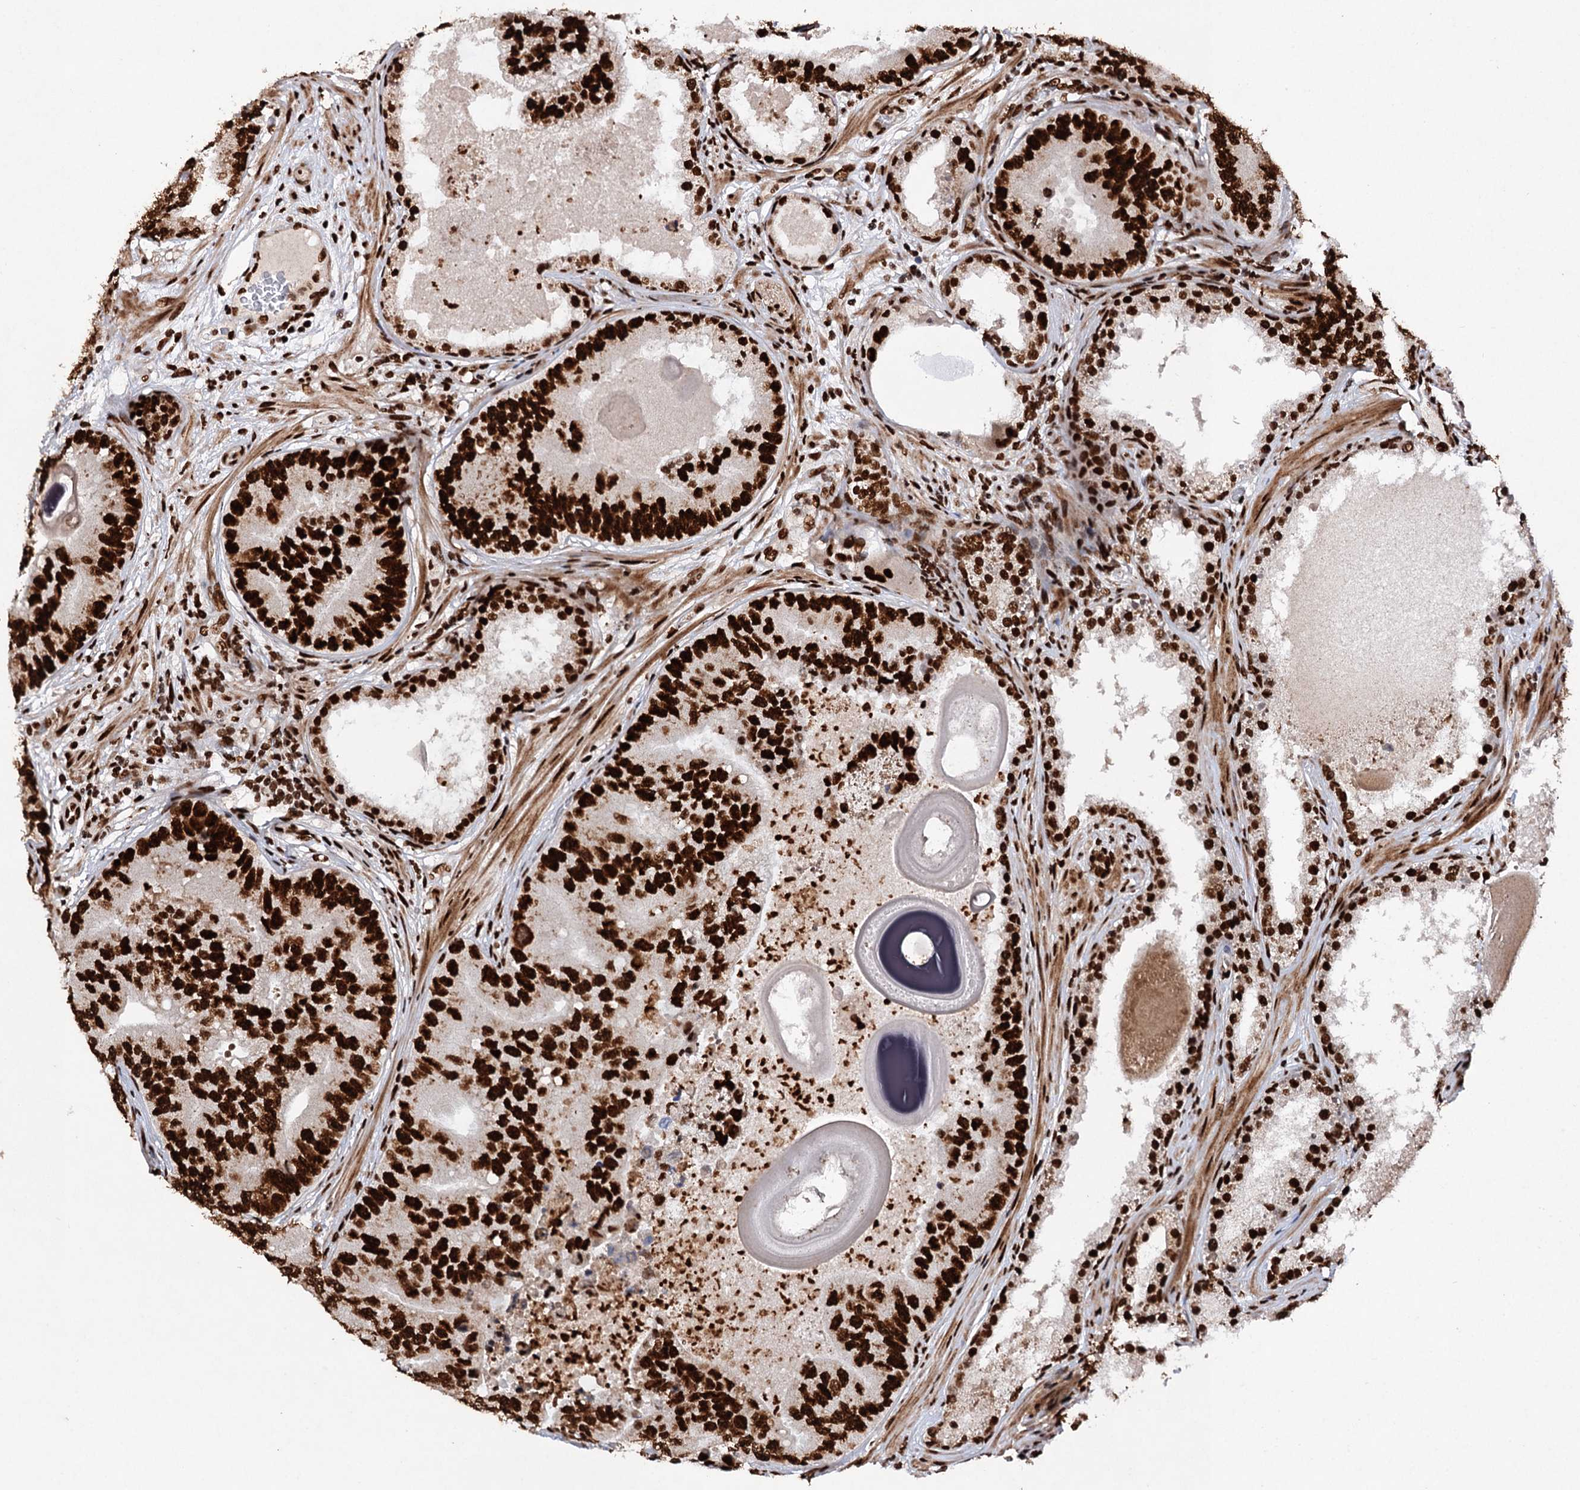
{"staining": {"intensity": "strong", "quantity": ">75%", "location": "nuclear"}, "tissue": "prostate cancer", "cell_type": "Tumor cells", "image_type": "cancer", "snomed": [{"axis": "morphology", "description": "Adenocarcinoma, High grade"}, {"axis": "topography", "description": "Prostate"}], "caption": "This is an image of immunohistochemistry staining of prostate cancer (high-grade adenocarcinoma), which shows strong expression in the nuclear of tumor cells.", "gene": "MATR3", "patient": {"sex": "male", "age": 70}}